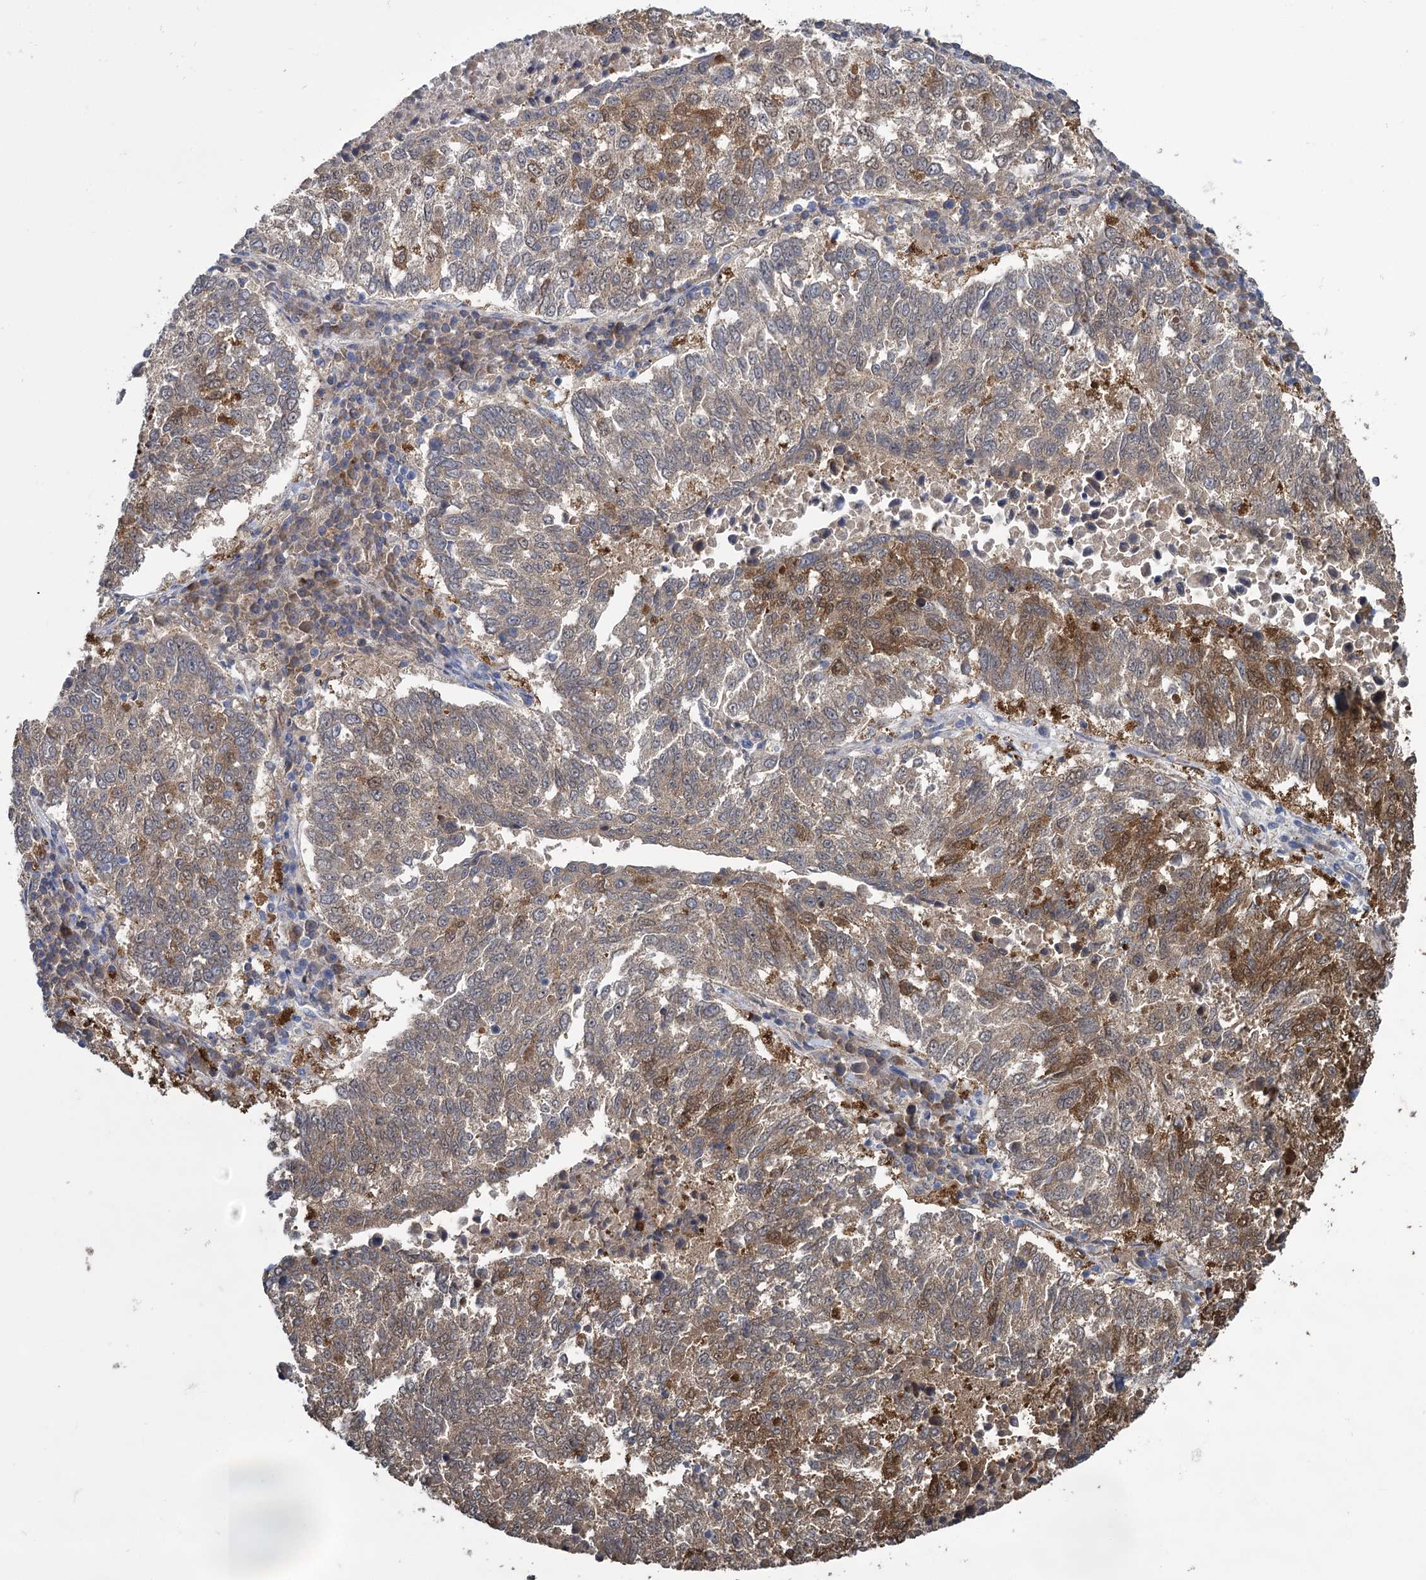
{"staining": {"intensity": "moderate", "quantity": ">75%", "location": "cytoplasmic/membranous"}, "tissue": "lung cancer", "cell_type": "Tumor cells", "image_type": "cancer", "snomed": [{"axis": "morphology", "description": "Squamous cell carcinoma, NOS"}, {"axis": "topography", "description": "Lung"}], "caption": "Lung squamous cell carcinoma tissue exhibits moderate cytoplasmic/membranous expression in approximately >75% of tumor cells", "gene": "GSTM2", "patient": {"sex": "male", "age": 73}}